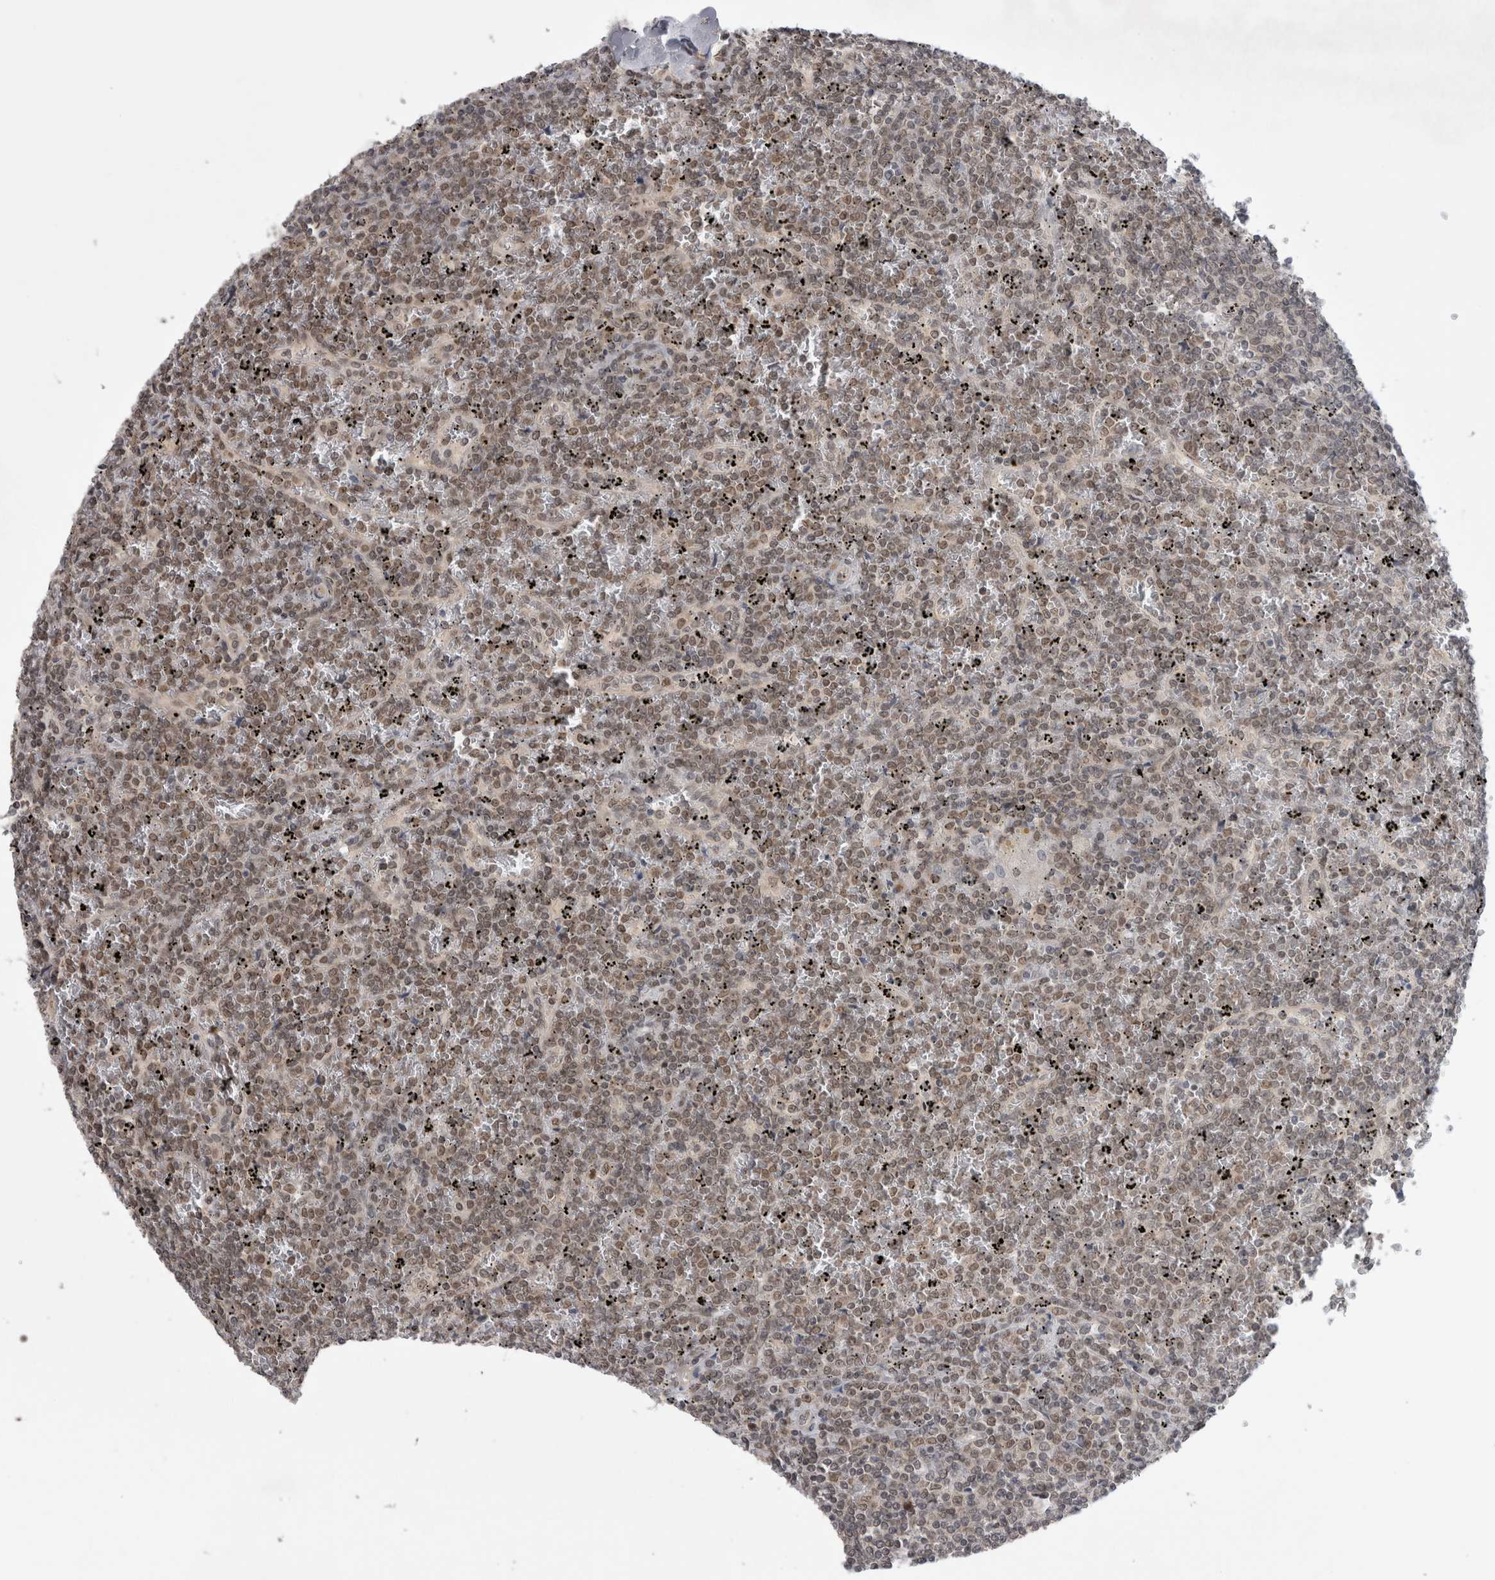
{"staining": {"intensity": "weak", "quantity": "25%-75%", "location": "nuclear"}, "tissue": "lymphoma", "cell_type": "Tumor cells", "image_type": "cancer", "snomed": [{"axis": "morphology", "description": "Malignant lymphoma, non-Hodgkin's type, Low grade"}, {"axis": "topography", "description": "Spleen"}], "caption": "The photomicrograph demonstrates a brown stain indicating the presence of a protein in the nuclear of tumor cells in lymphoma.", "gene": "ZNF341", "patient": {"sex": "female", "age": 19}}